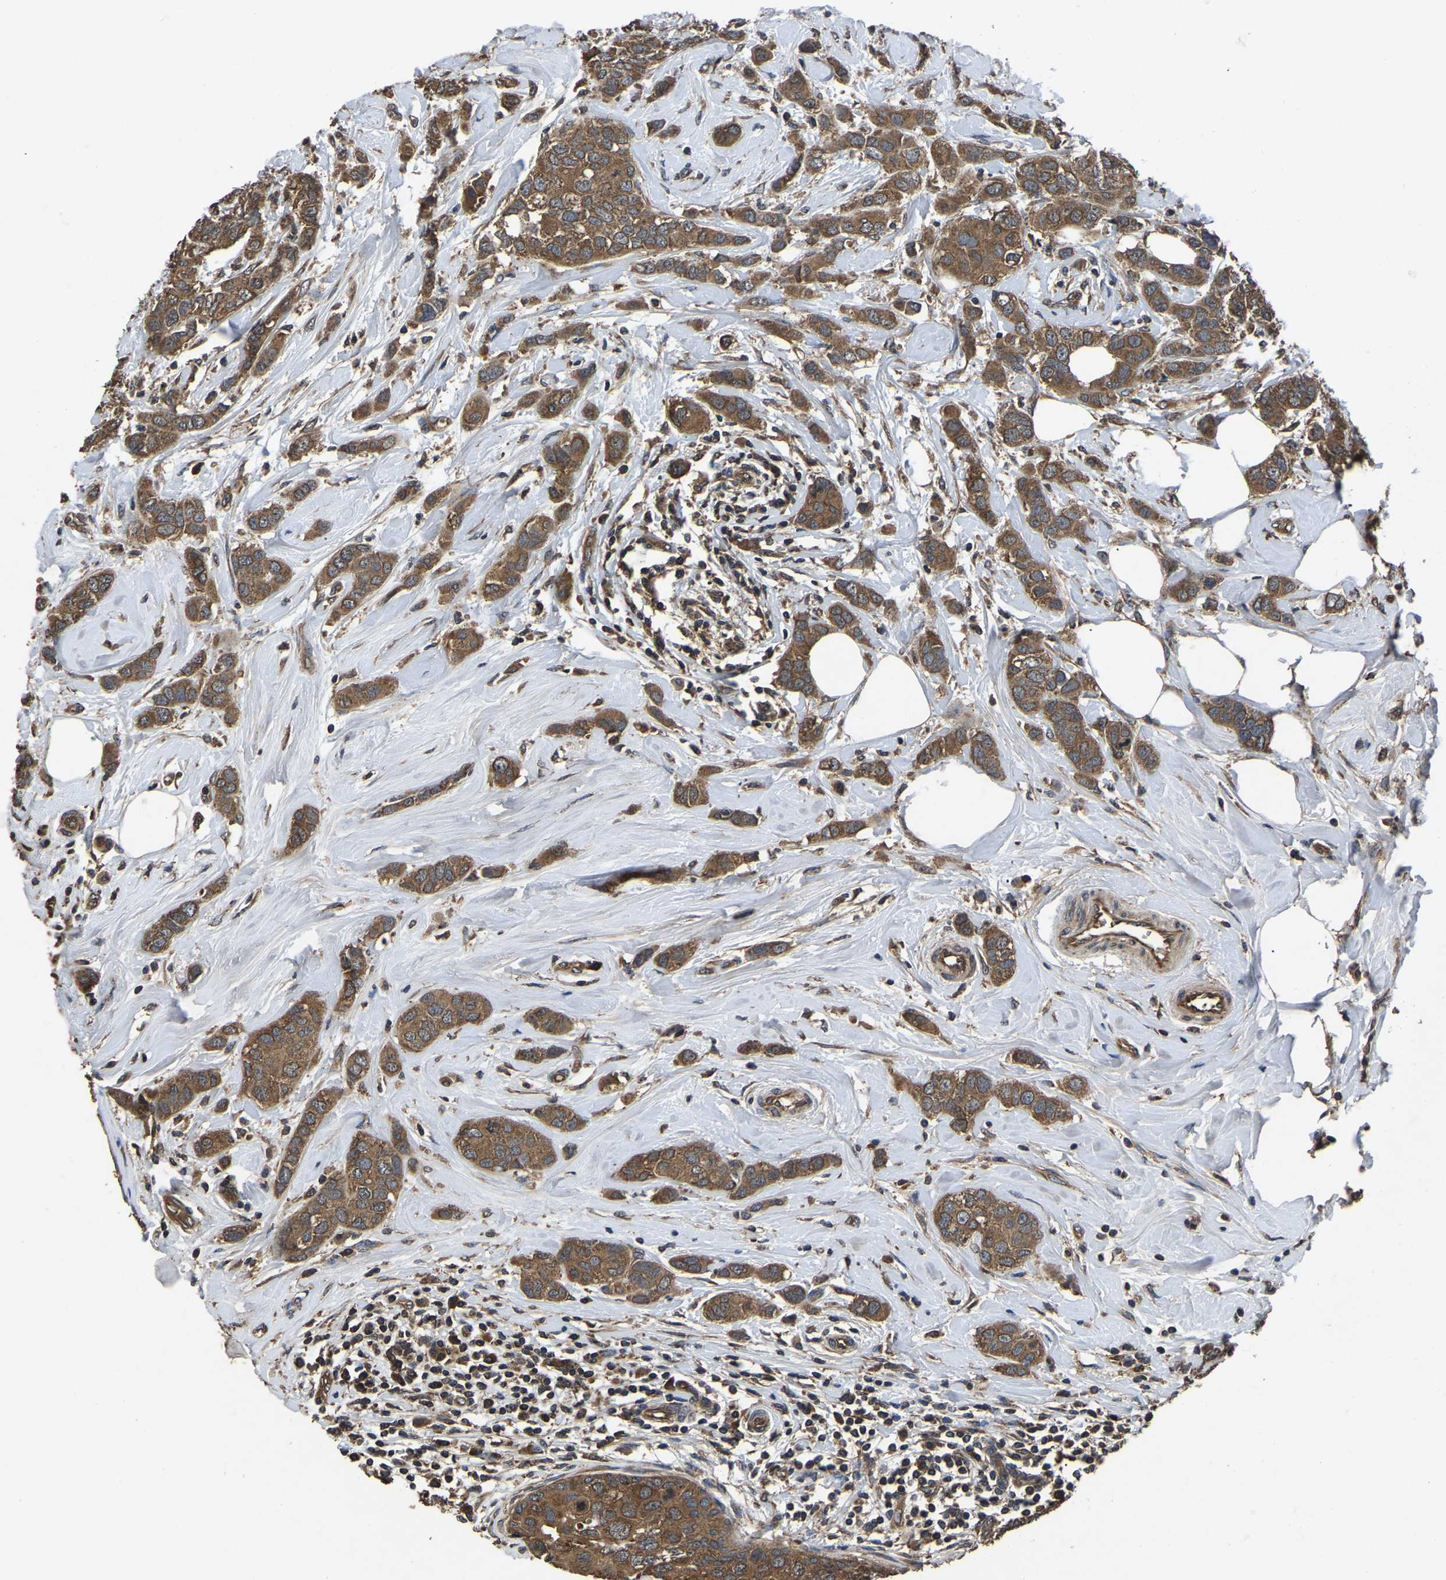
{"staining": {"intensity": "moderate", "quantity": ">75%", "location": "cytoplasmic/membranous"}, "tissue": "breast cancer", "cell_type": "Tumor cells", "image_type": "cancer", "snomed": [{"axis": "morphology", "description": "Duct carcinoma"}, {"axis": "topography", "description": "Breast"}], "caption": "Immunohistochemical staining of human breast cancer displays medium levels of moderate cytoplasmic/membranous expression in about >75% of tumor cells. Nuclei are stained in blue.", "gene": "CRYZL1", "patient": {"sex": "female", "age": 50}}